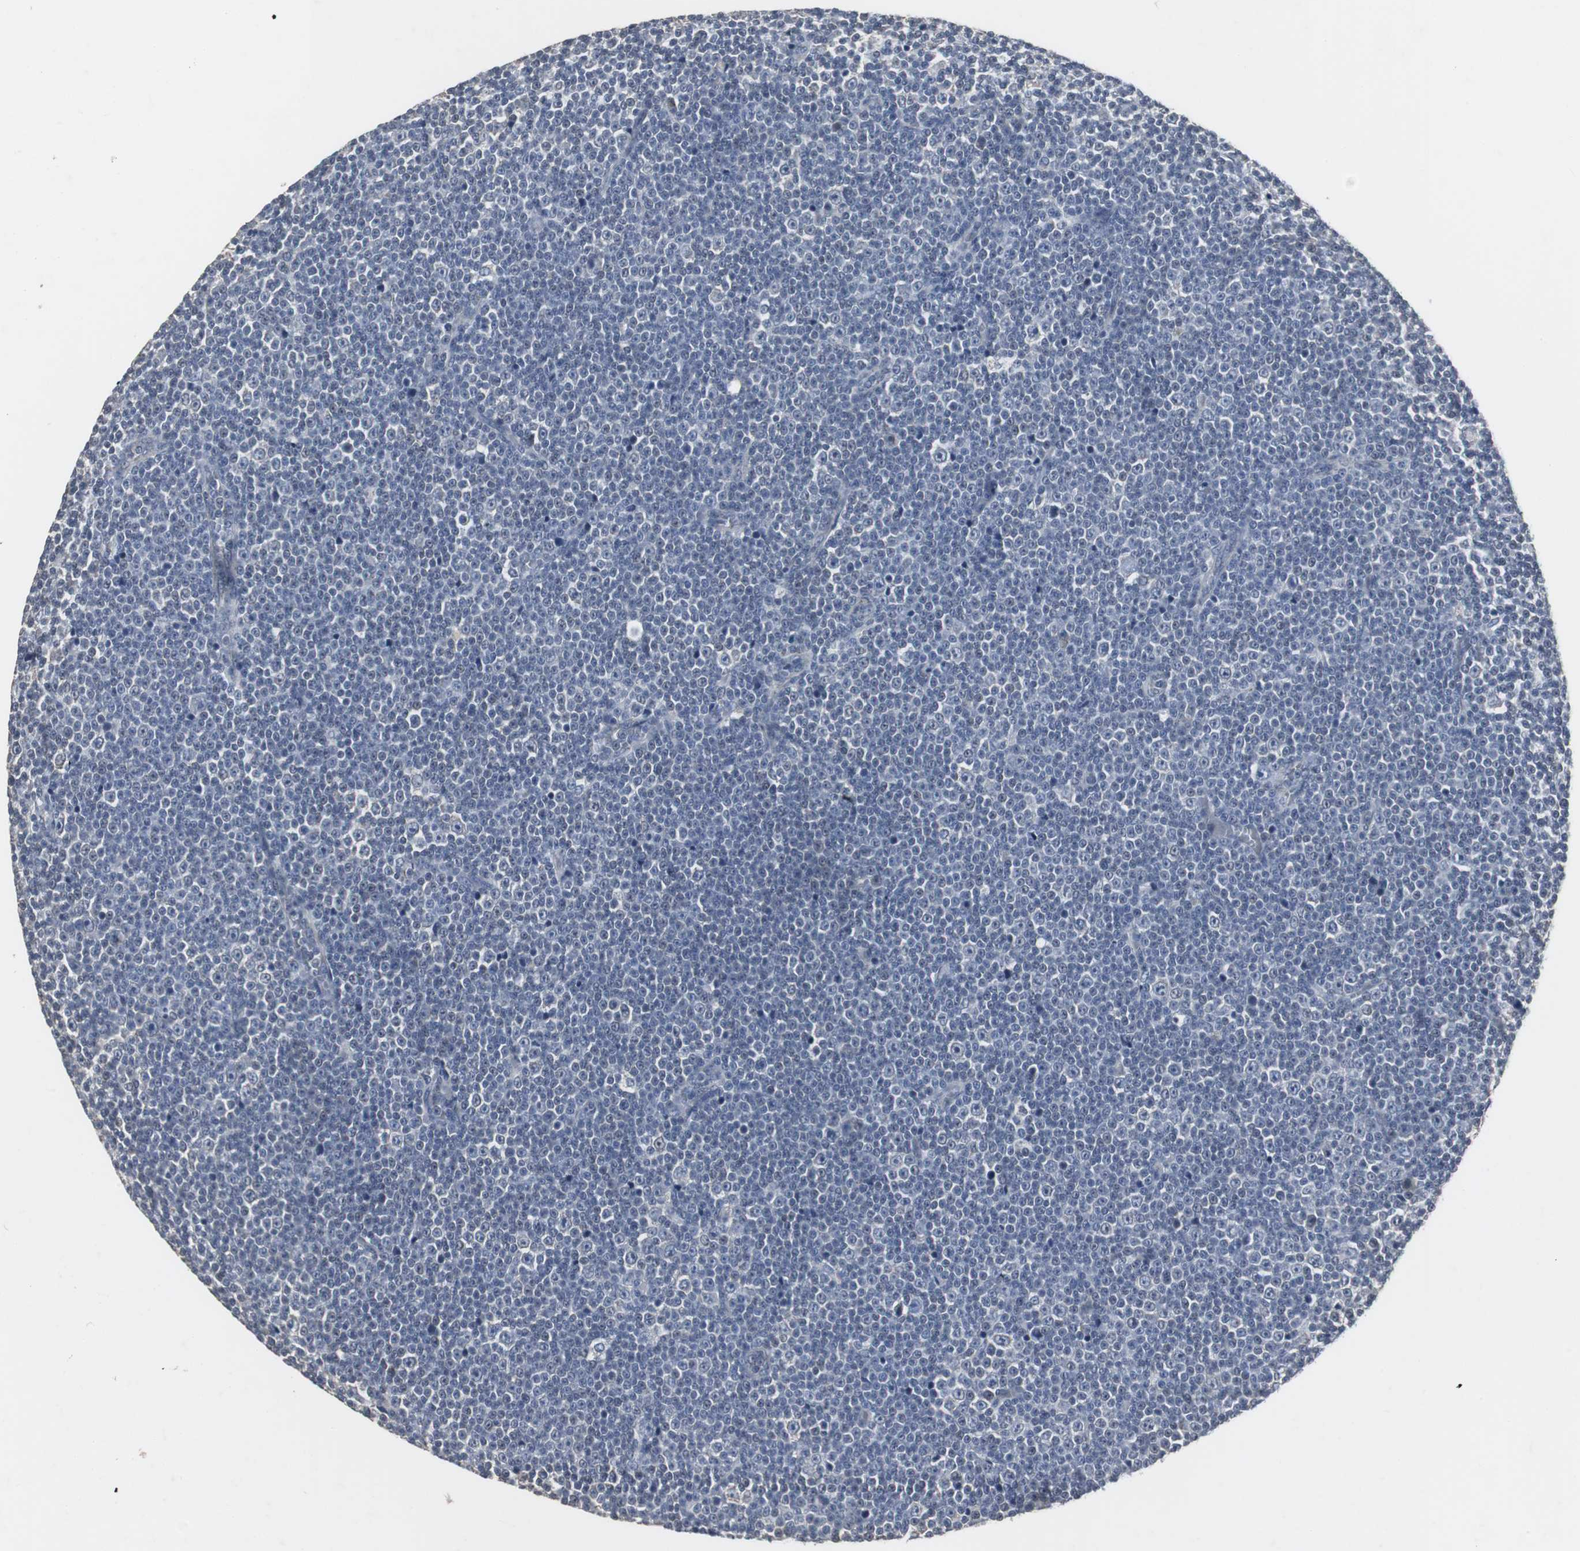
{"staining": {"intensity": "negative", "quantity": "none", "location": "none"}, "tissue": "lymphoma", "cell_type": "Tumor cells", "image_type": "cancer", "snomed": [{"axis": "morphology", "description": "Malignant lymphoma, non-Hodgkin's type, Low grade"}, {"axis": "topography", "description": "Lymph node"}], "caption": "Immunohistochemistry of human low-grade malignant lymphoma, non-Hodgkin's type shows no expression in tumor cells.", "gene": "ACAA1", "patient": {"sex": "female", "age": 67}}